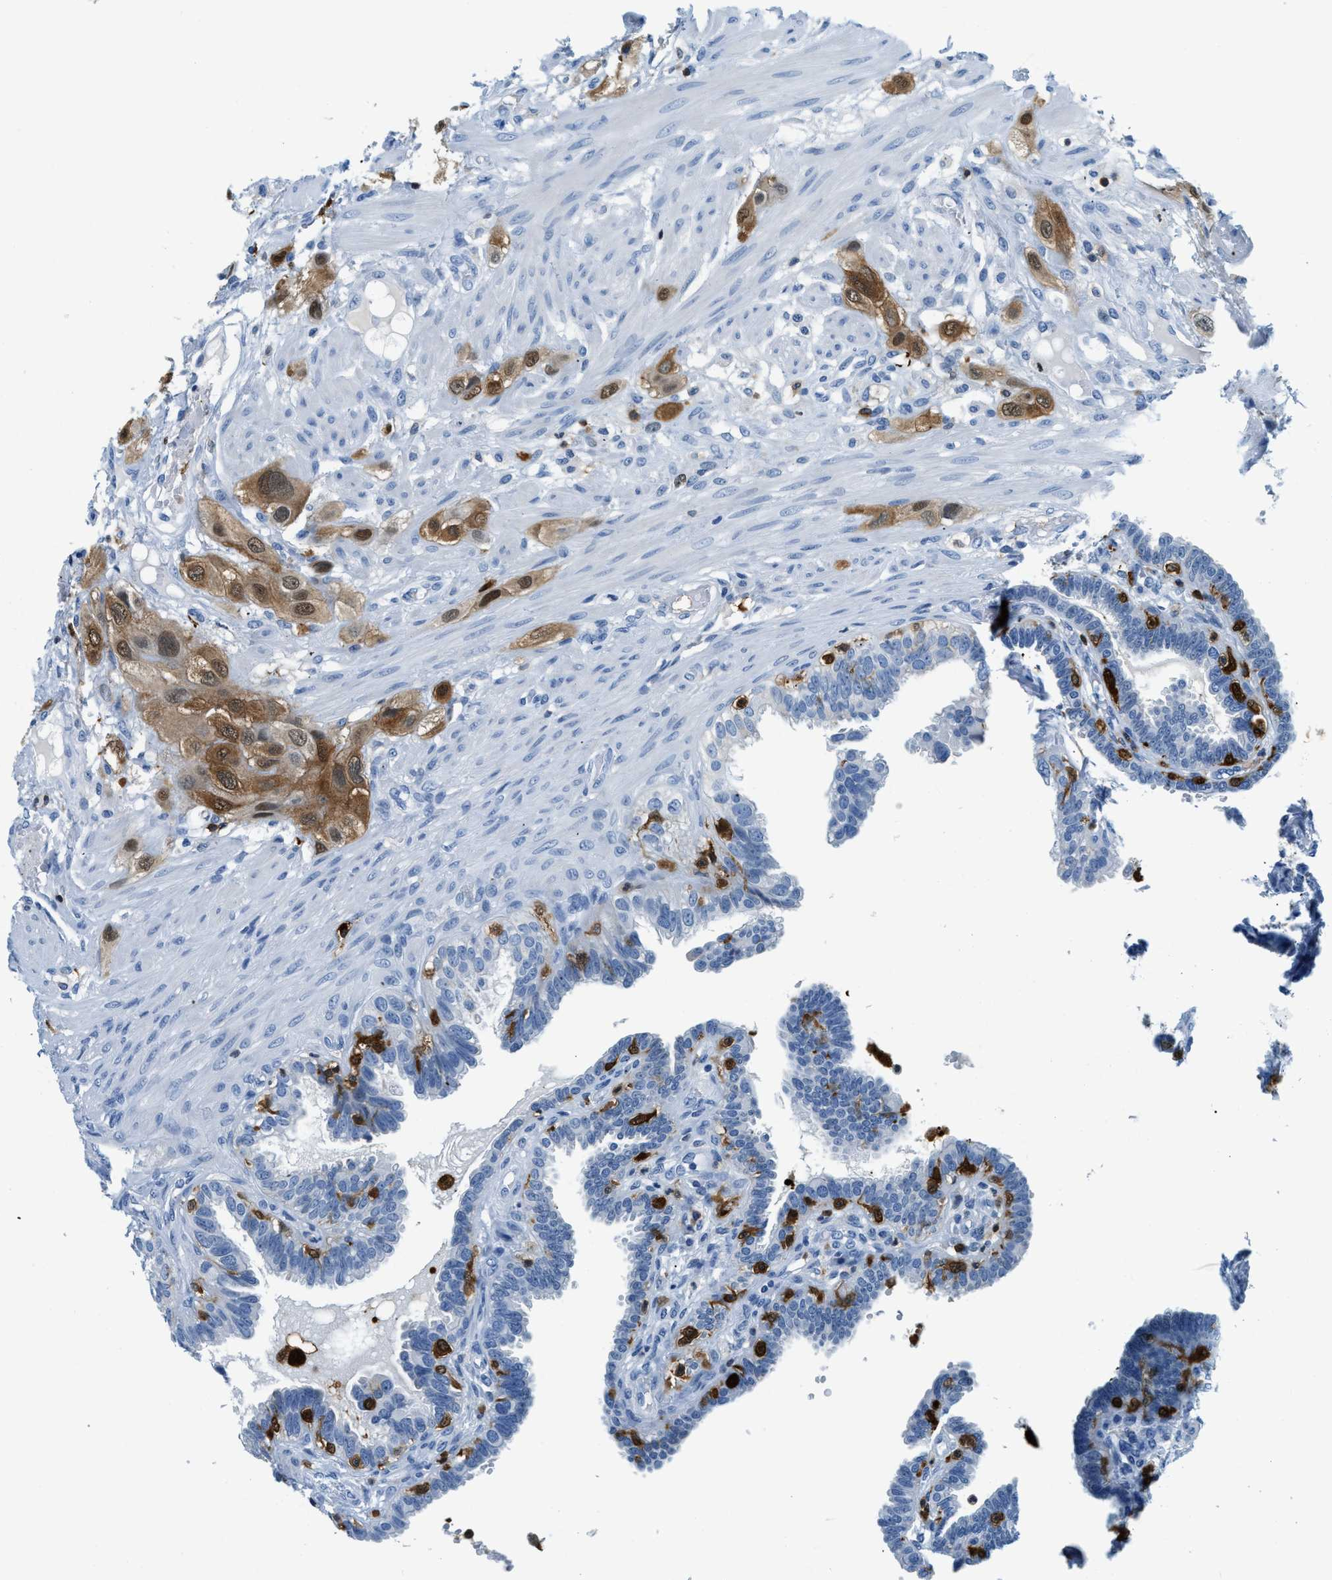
{"staining": {"intensity": "negative", "quantity": "none", "location": "none"}, "tissue": "fallopian tube", "cell_type": "Glandular cells", "image_type": "normal", "snomed": [{"axis": "morphology", "description": "Normal tissue, NOS"}, {"axis": "topography", "description": "Fallopian tube"}, {"axis": "topography", "description": "Placenta"}], "caption": "Immunohistochemical staining of unremarkable human fallopian tube reveals no significant positivity in glandular cells.", "gene": "CAPG", "patient": {"sex": "female", "age": 34}}